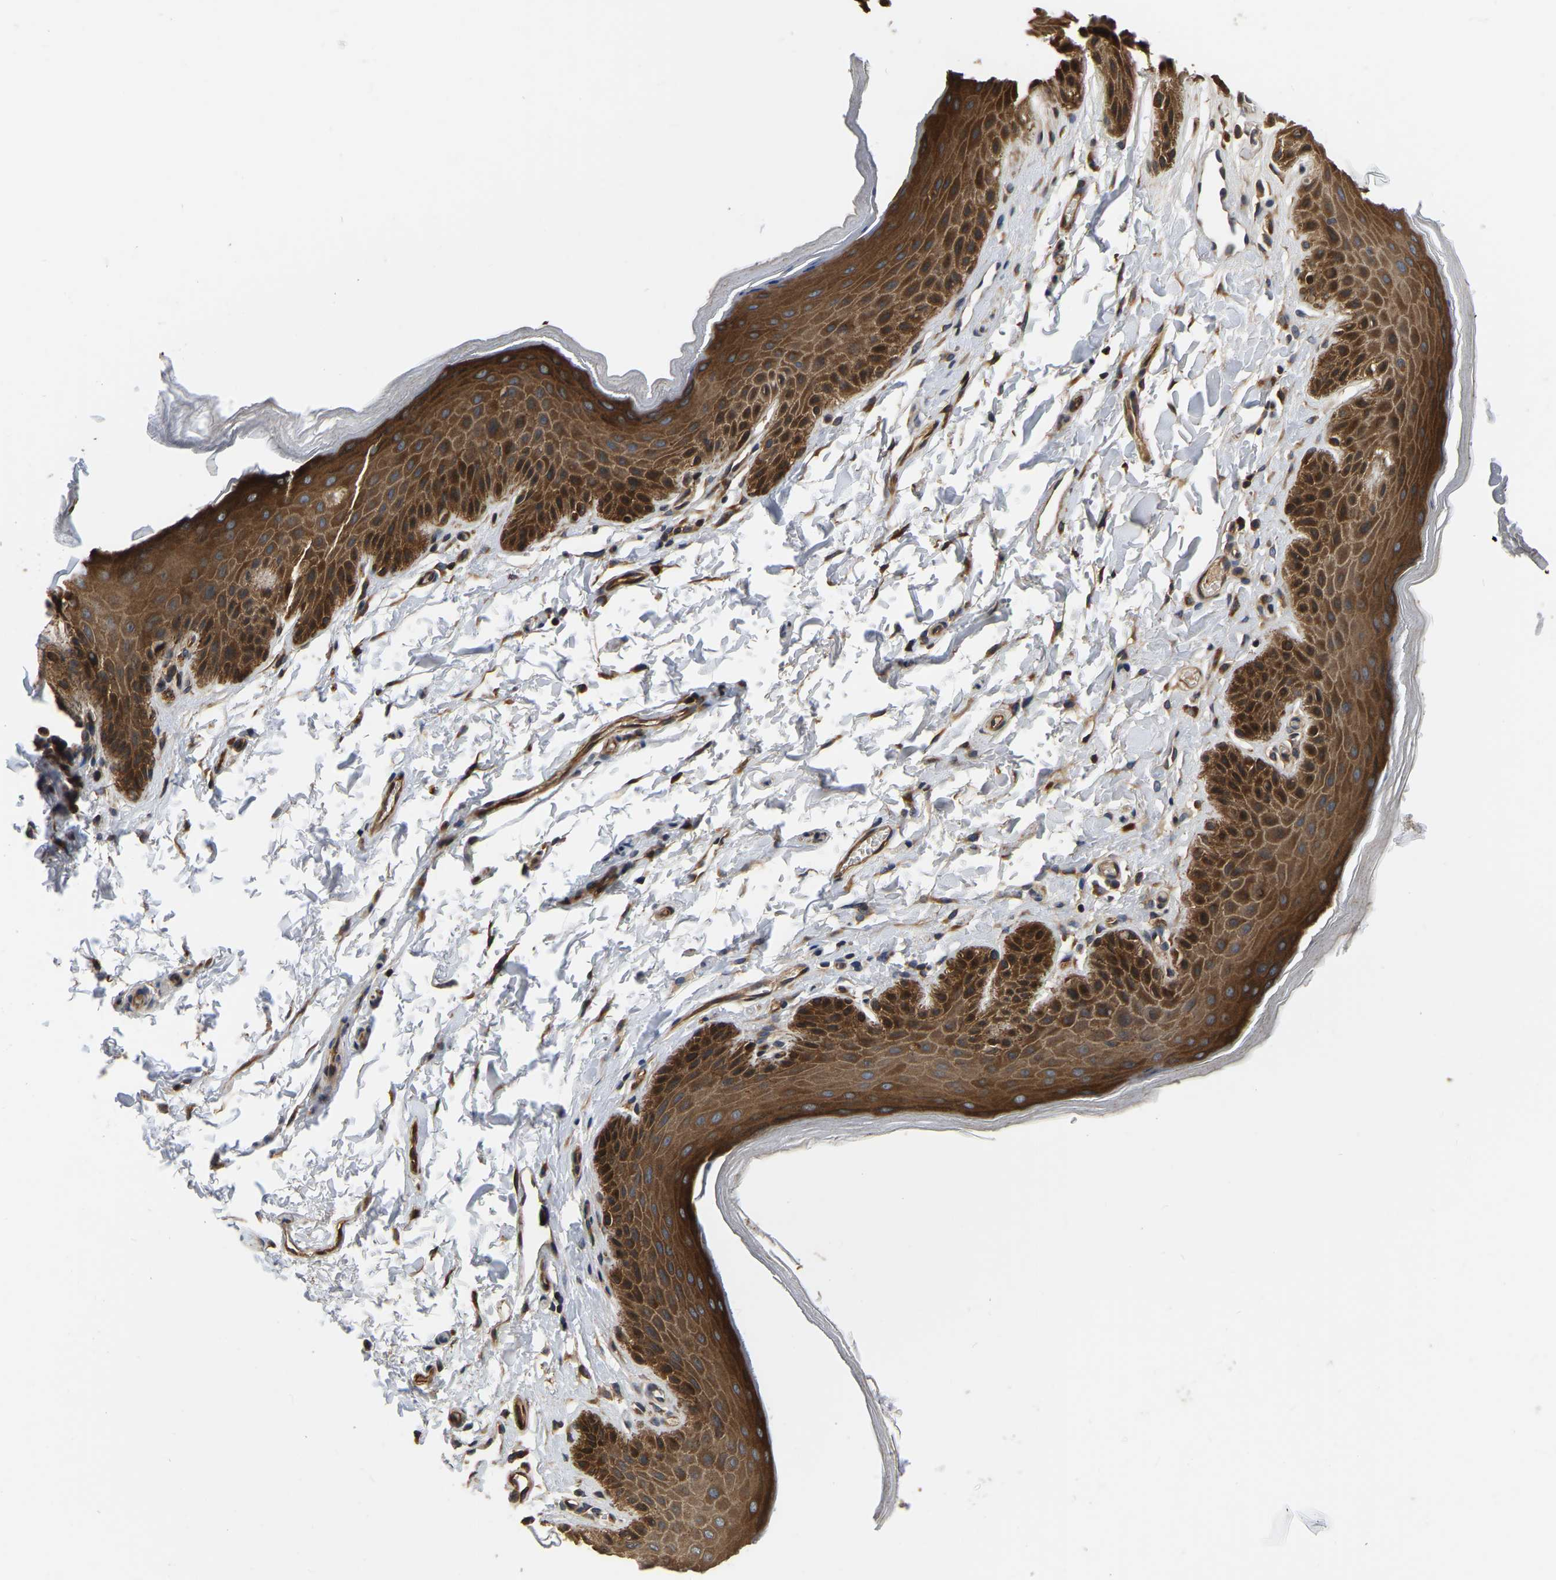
{"staining": {"intensity": "strong", "quantity": ">75%", "location": "cytoplasmic/membranous"}, "tissue": "skin", "cell_type": "Epidermal cells", "image_type": "normal", "snomed": [{"axis": "morphology", "description": "Normal tissue, NOS"}, {"axis": "topography", "description": "Anal"}], "caption": "A brown stain highlights strong cytoplasmic/membranous expression of a protein in epidermal cells of unremarkable skin.", "gene": "GARS1", "patient": {"sex": "male", "age": 44}}